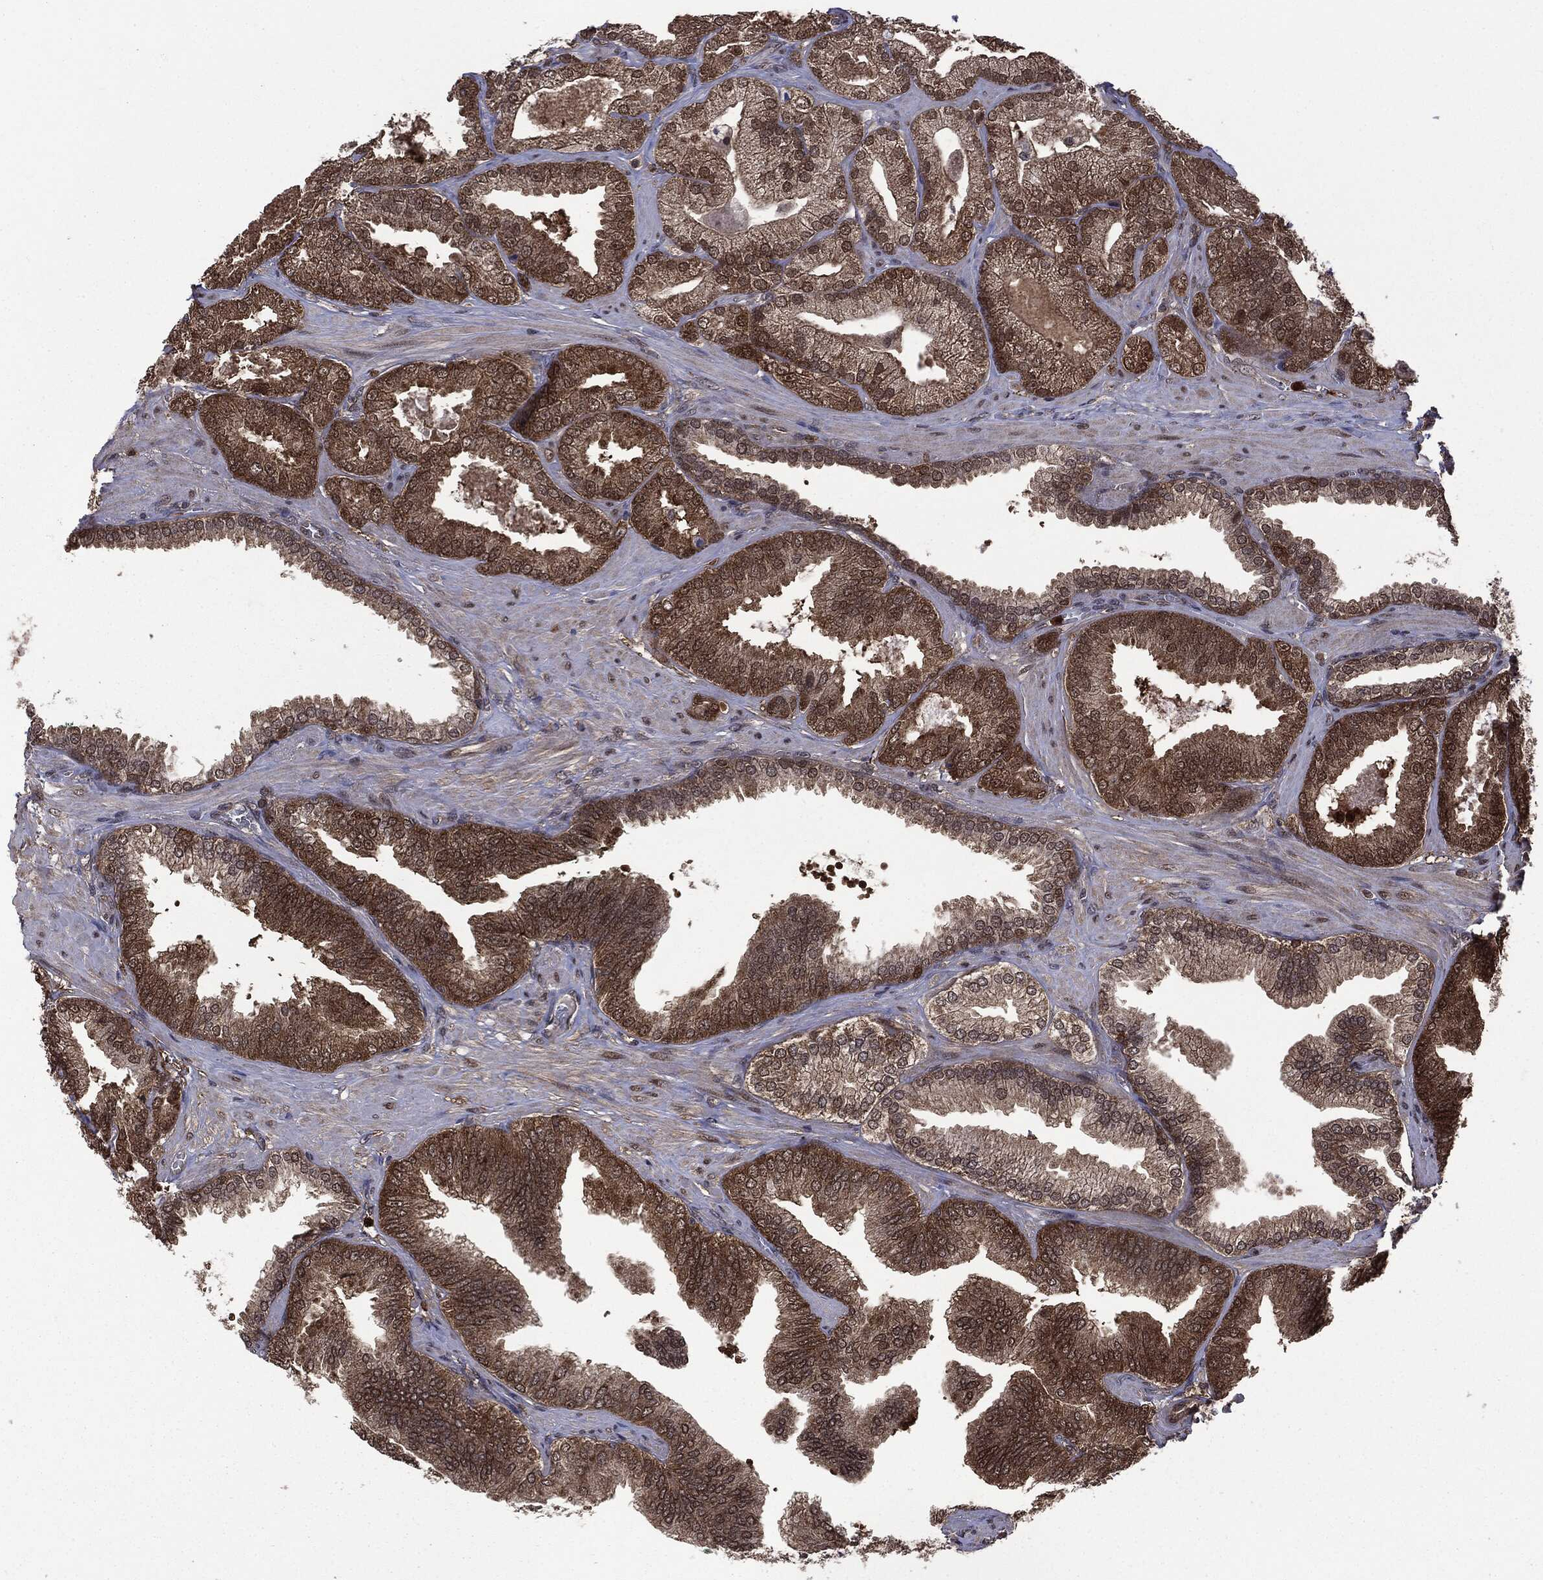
{"staining": {"intensity": "strong", "quantity": ">75%", "location": "cytoplasmic/membranous"}, "tissue": "prostate cancer", "cell_type": "Tumor cells", "image_type": "cancer", "snomed": [{"axis": "morphology", "description": "Adenocarcinoma, High grade"}, {"axis": "topography", "description": "Prostate"}], "caption": "High-grade adenocarcinoma (prostate) stained with DAB (3,3'-diaminobenzidine) immunohistochemistry reveals high levels of strong cytoplasmic/membranous positivity in about >75% of tumor cells. (IHC, brightfield microscopy, high magnification).", "gene": "GPI", "patient": {"sex": "male", "age": 68}}